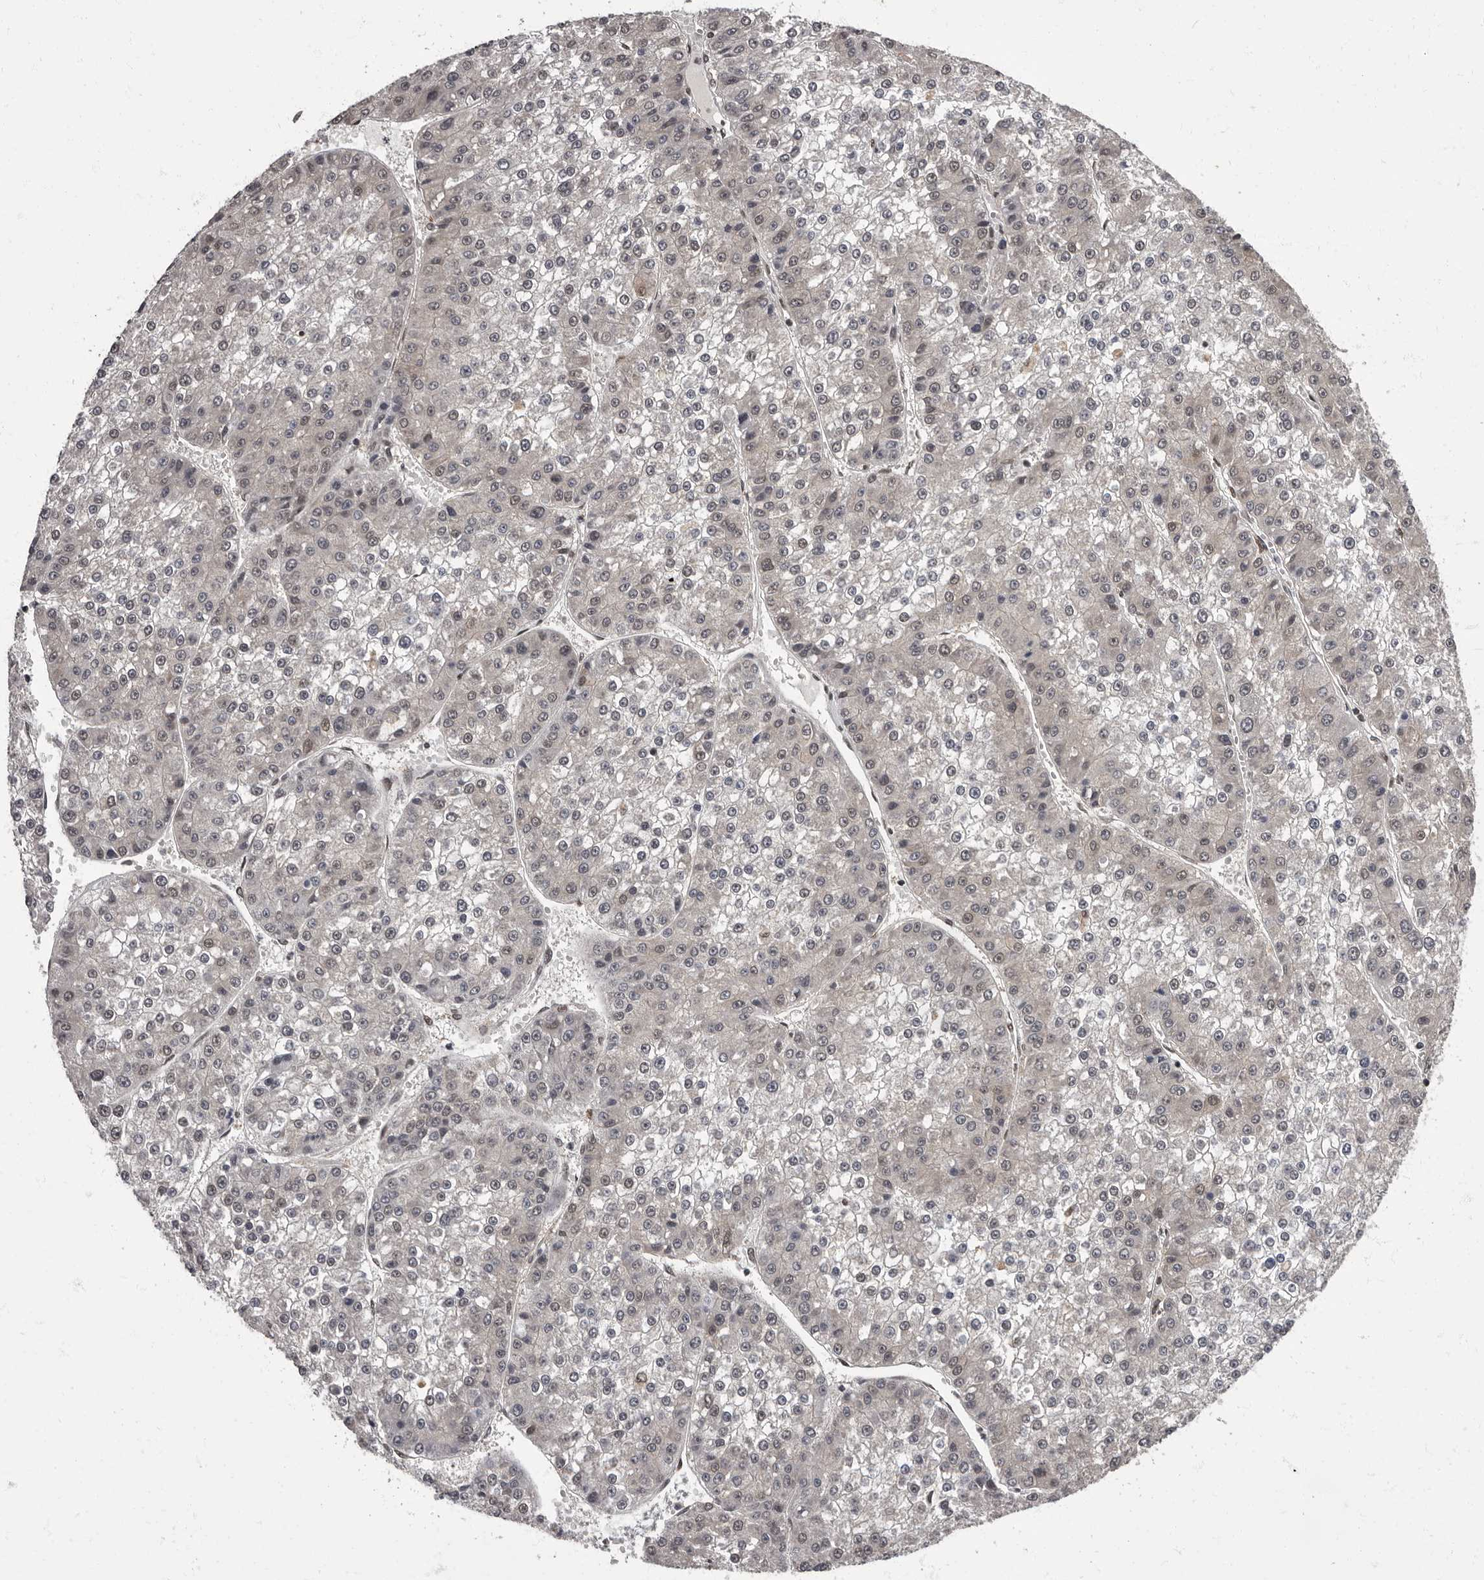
{"staining": {"intensity": "weak", "quantity": "<25%", "location": "nuclear"}, "tissue": "liver cancer", "cell_type": "Tumor cells", "image_type": "cancer", "snomed": [{"axis": "morphology", "description": "Carcinoma, Hepatocellular, NOS"}, {"axis": "topography", "description": "Liver"}], "caption": "Immunohistochemistry (IHC) histopathology image of human liver cancer (hepatocellular carcinoma) stained for a protein (brown), which exhibits no positivity in tumor cells.", "gene": "C1orf50", "patient": {"sex": "female", "age": 73}}